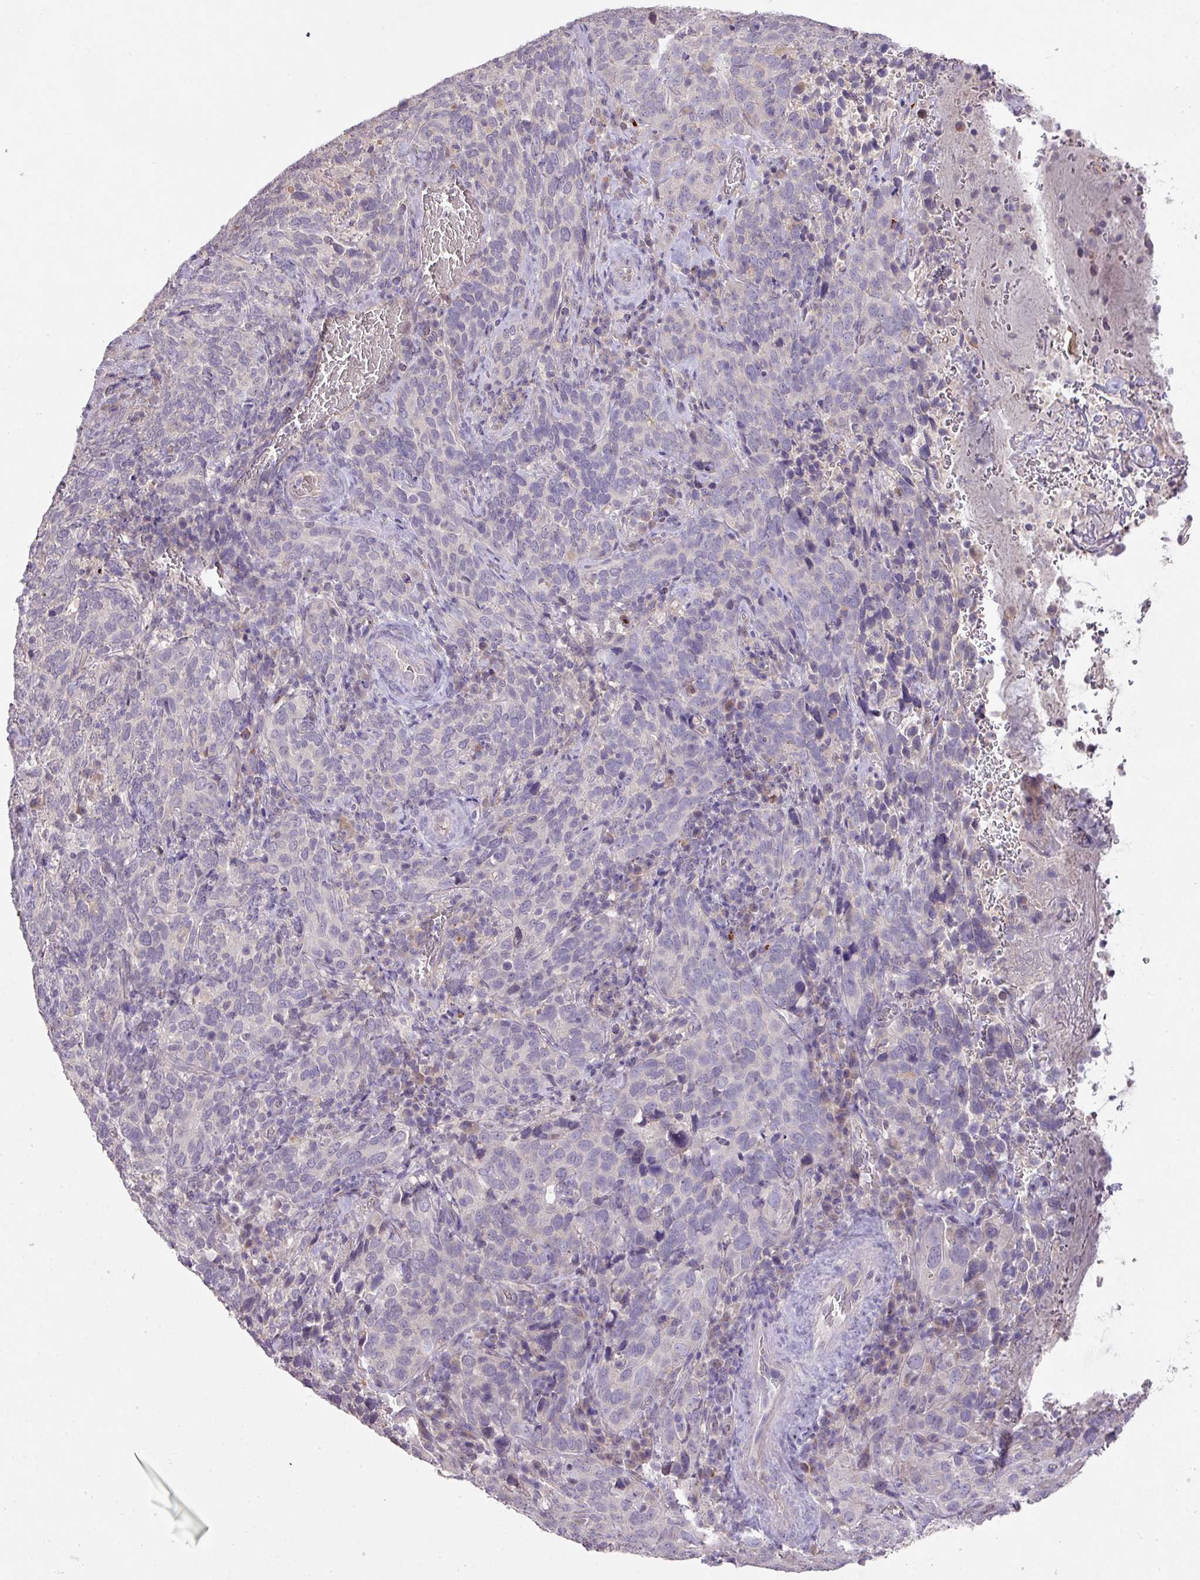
{"staining": {"intensity": "negative", "quantity": "none", "location": "none"}, "tissue": "cervical cancer", "cell_type": "Tumor cells", "image_type": "cancer", "snomed": [{"axis": "morphology", "description": "Squamous cell carcinoma, NOS"}, {"axis": "topography", "description": "Cervix"}], "caption": "DAB immunohistochemical staining of cervical squamous cell carcinoma exhibits no significant expression in tumor cells. (Brightfield microscopy of DAB immunohistochemistry at high magnification).", "gene": "PRADC1", "patient": {"sex": "female", "age": 51}}